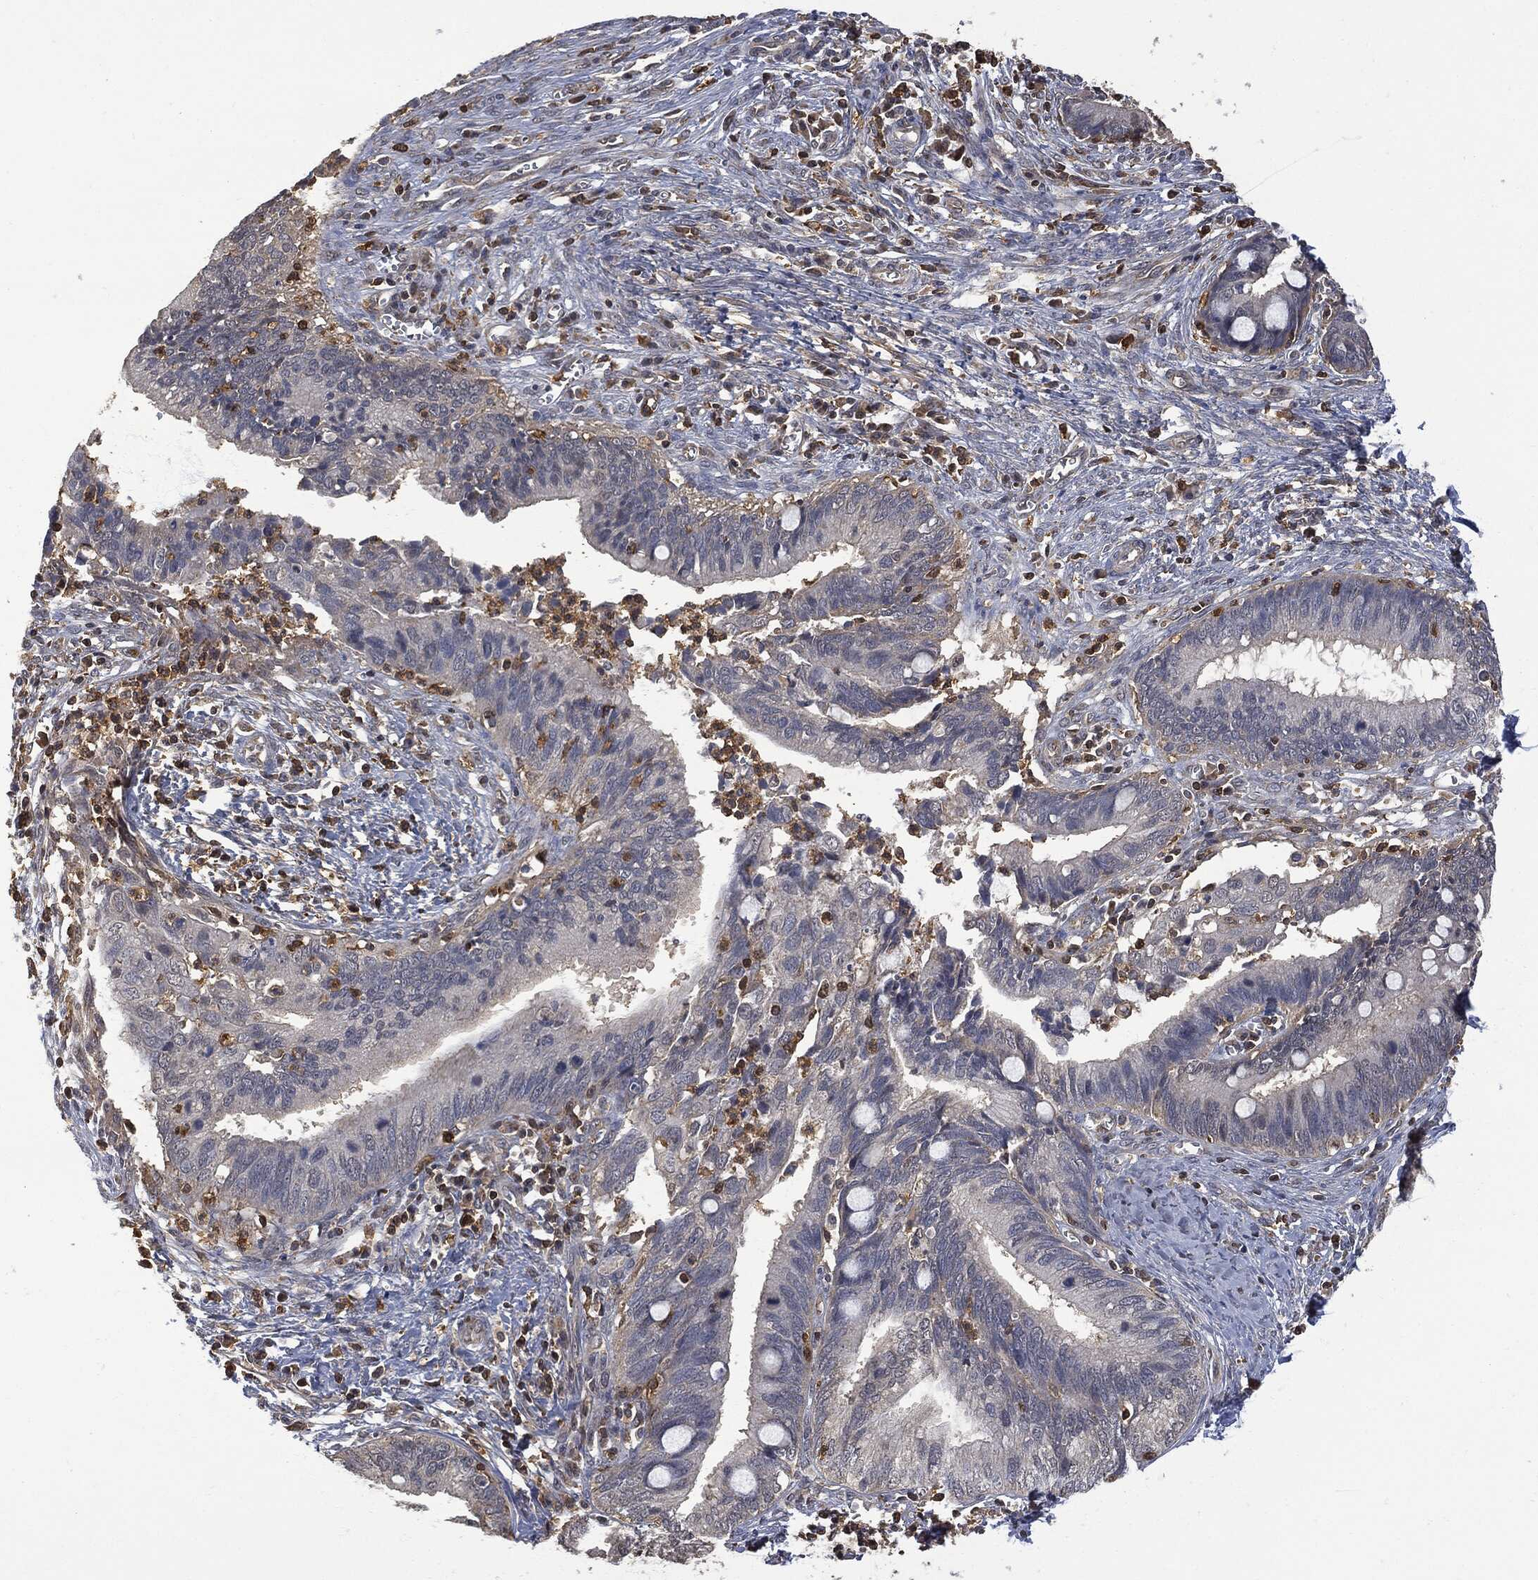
{"staining": {"intensity": "negative", "quantity": "none", "location": "none"}, "tissue": "cervical cancer", "cell_type": "Tumor cells", "image_type": "cancer", "snomed": [{"axis": "morphology", "description": "Adenocarcinoma, NOS"}, {"axis": "topography", "description": "Cervix"}], "caption": "An image of human cervical cancer (adenocarcinoma) is negative for staining in tumor cells. The staining is performed using DAB brown chromogen with nuclei counter-stained in using hematoxylin.", "gene": "PSMB10", "patient": {"sex": "female", "age": 42}}